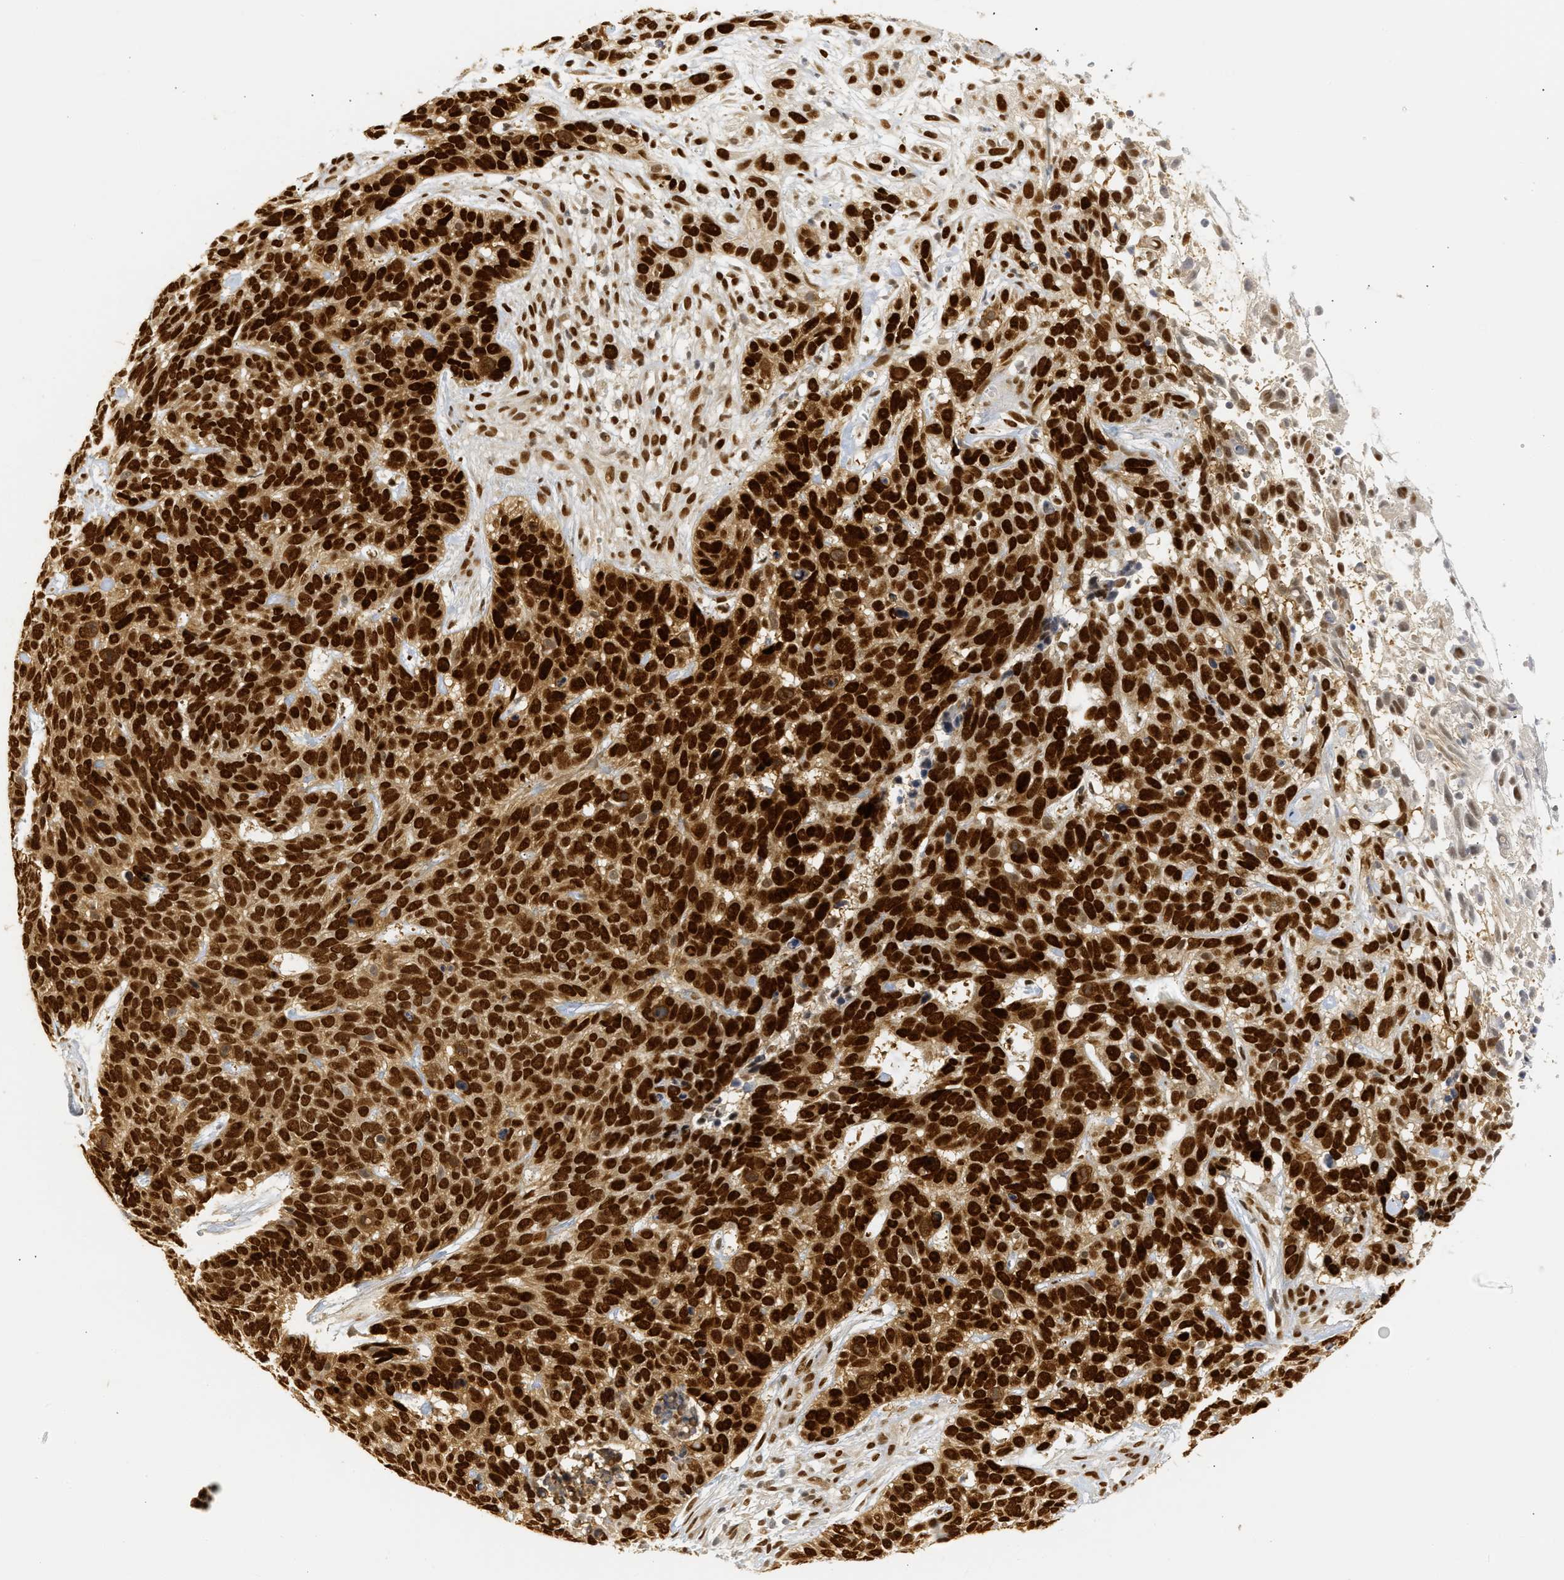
{"staining": {"intensity": "strong", "quantity": ">75%", "location": "cytoplasmic/membranous,nuclear"}, "tissue": "skin cancer", "cell_type": "Tumor cells", "image_type": "cancer", "snomed": [{"axis": "morphology", "description": "Basal cell carcinoma"}, {"axis": "topography", "description": "Skin"}], "caption": "Skin cancer stained for a protein demonstrates strong cytoplasmic/membranous and nuclear positivity in tumor cells.", "gene": "SSBP2", "patient": {"sex": "male", "age": 87}}